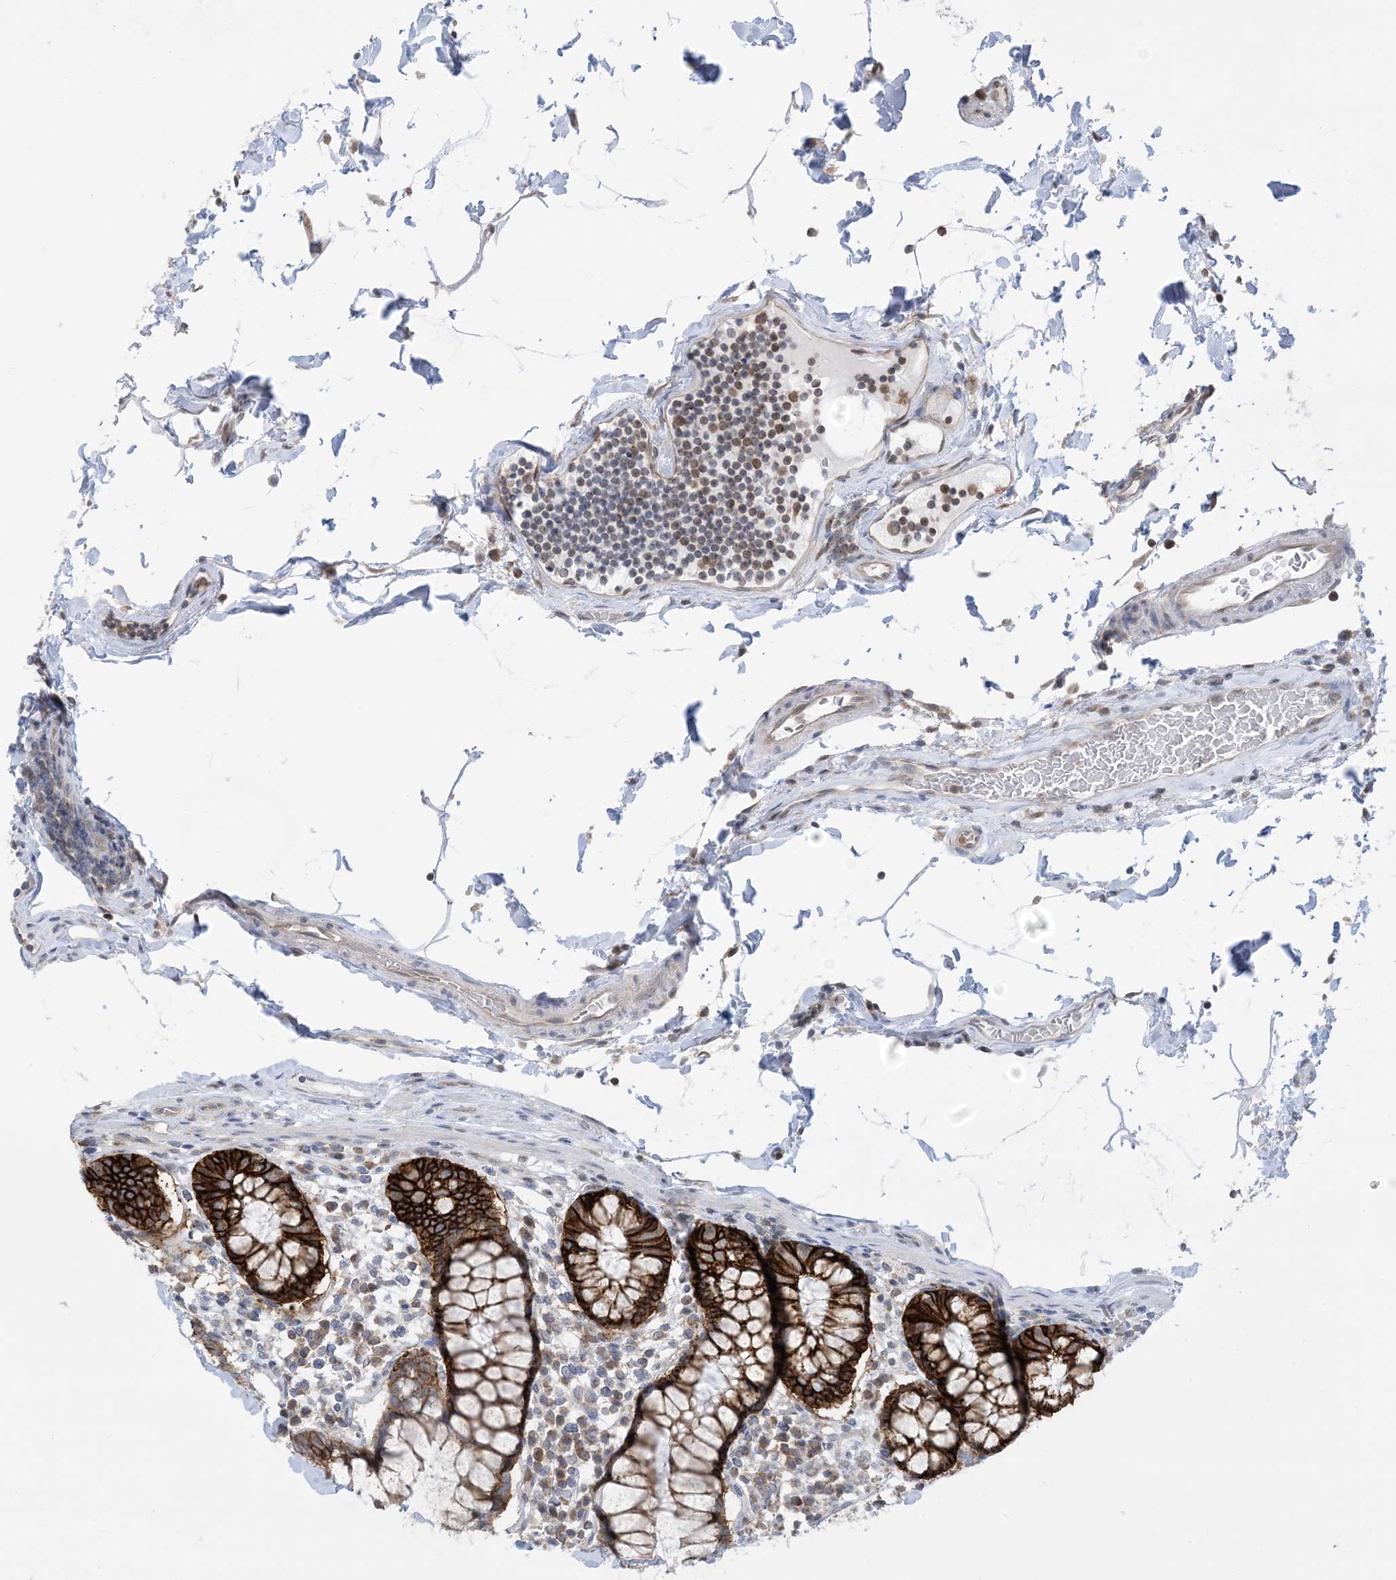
{"staining": {"intensity": "negative", "quantity": "none", "location": "none"}, "tissue": "colon", "cell_type": "Endothelial cells", "image_type": "normal", "snomed": [{"axis": "morphology", "description": "Normal tissue, NOS"}, {"axis": "topography", "description": "Colon"}], "caption": "This is an immunohistochemistry (IHC) image of benign colon. There is no positivity in endothelial cells.", "gene": "CASP4", "patient": {"sex": "female", "age": 79}}